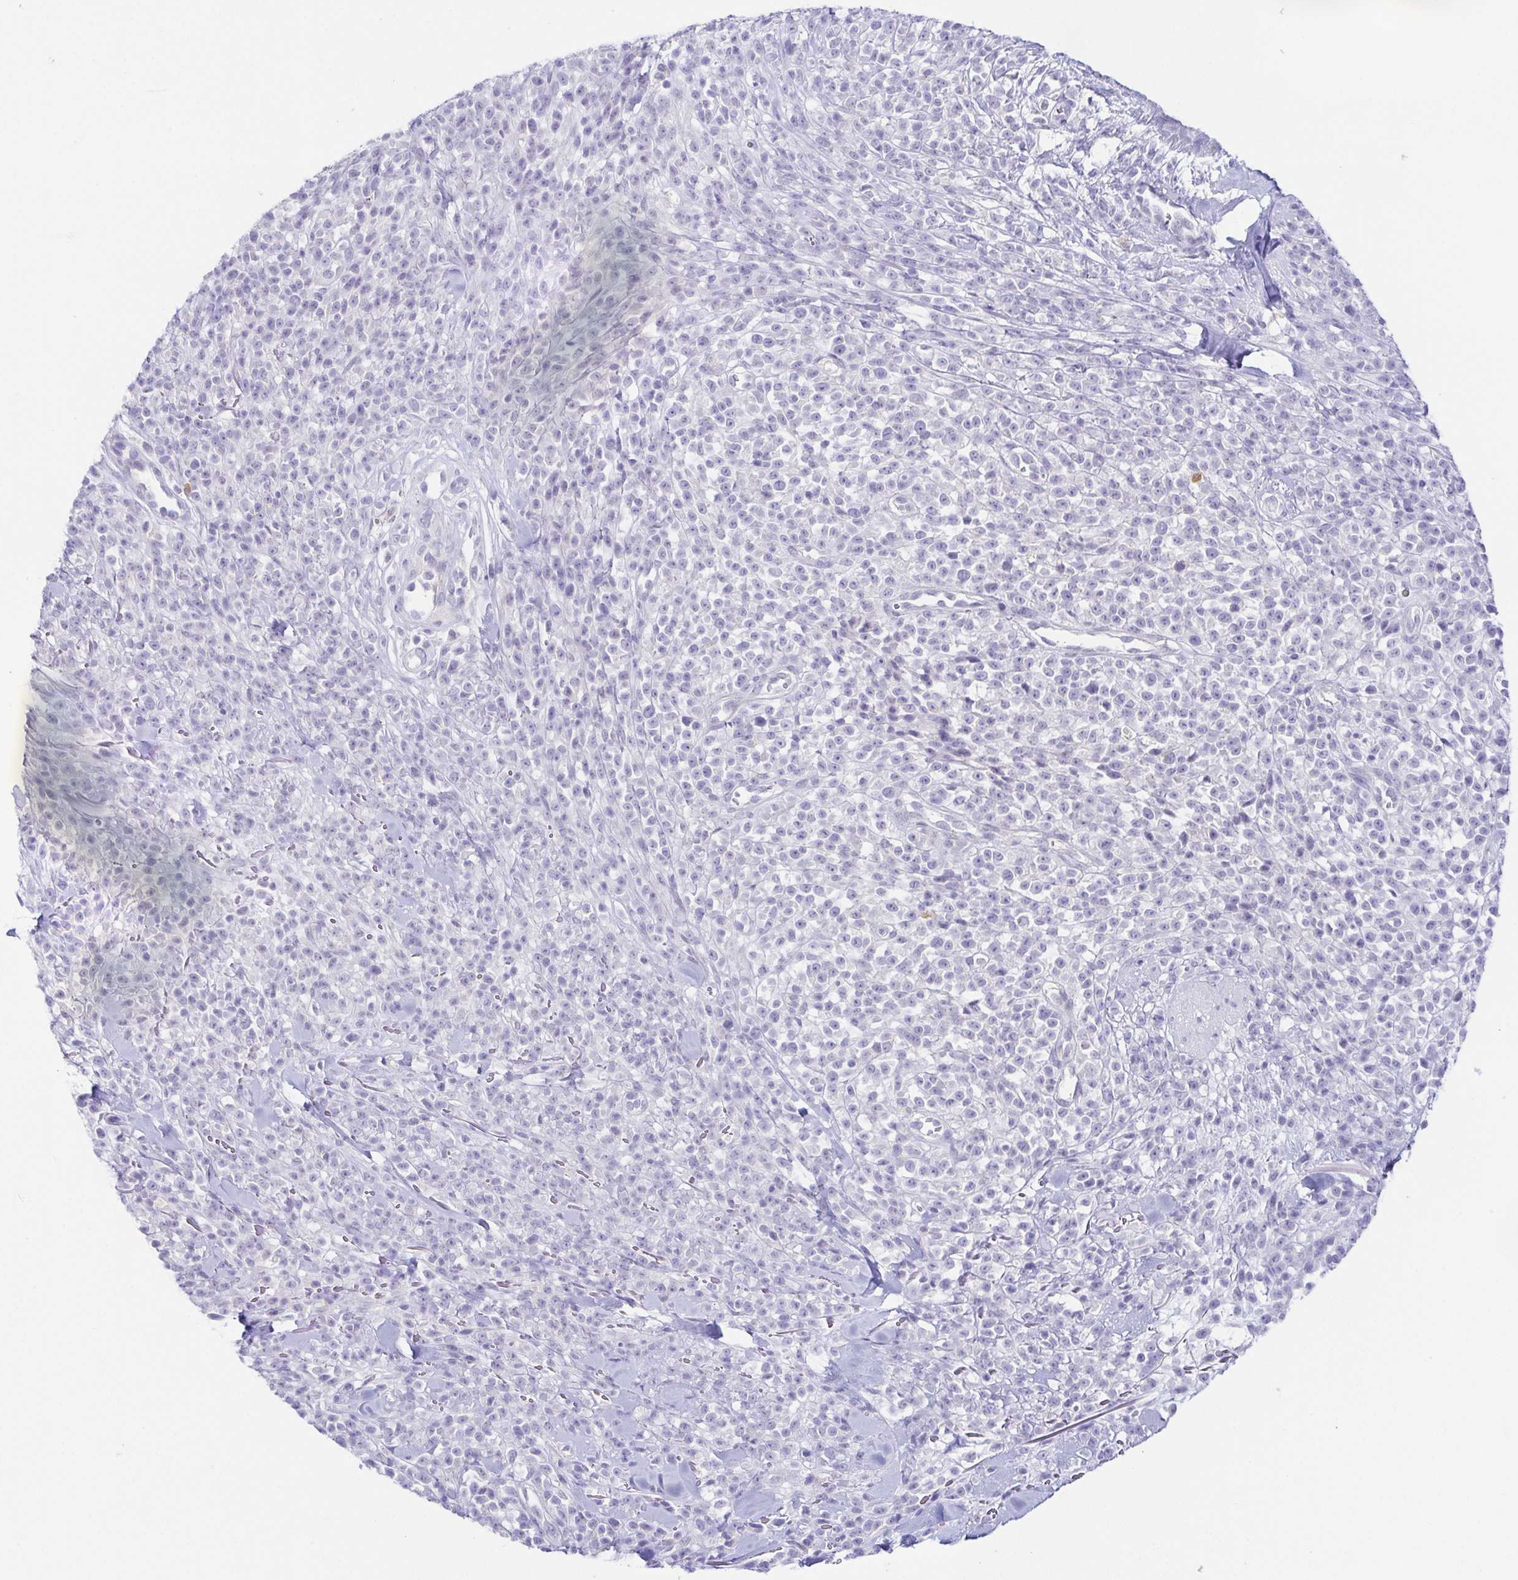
{"staining": {"intensity": "negative", "quantity": "none", "location": "none"}, "tissue": "melanoma", "cell_type": "Tumor cells", "image_type": "cancer", "snomed": [{"axis": "morphology", "description": "Malignant melanoma, NOS"}, {"axis": "topography", "description": "Skin"}, {"axis": "topography", "description": "Skin of trunk"}], "caption": "IHC photomicrograph of neoplastic tissue: human malignant melanoma stained with DAB (3,3'-diaminobenzidine) displays no significant protein staining in tumor cells.", "gene": "KRTDAP", "patient": {"sex": "male", "age": 74}}